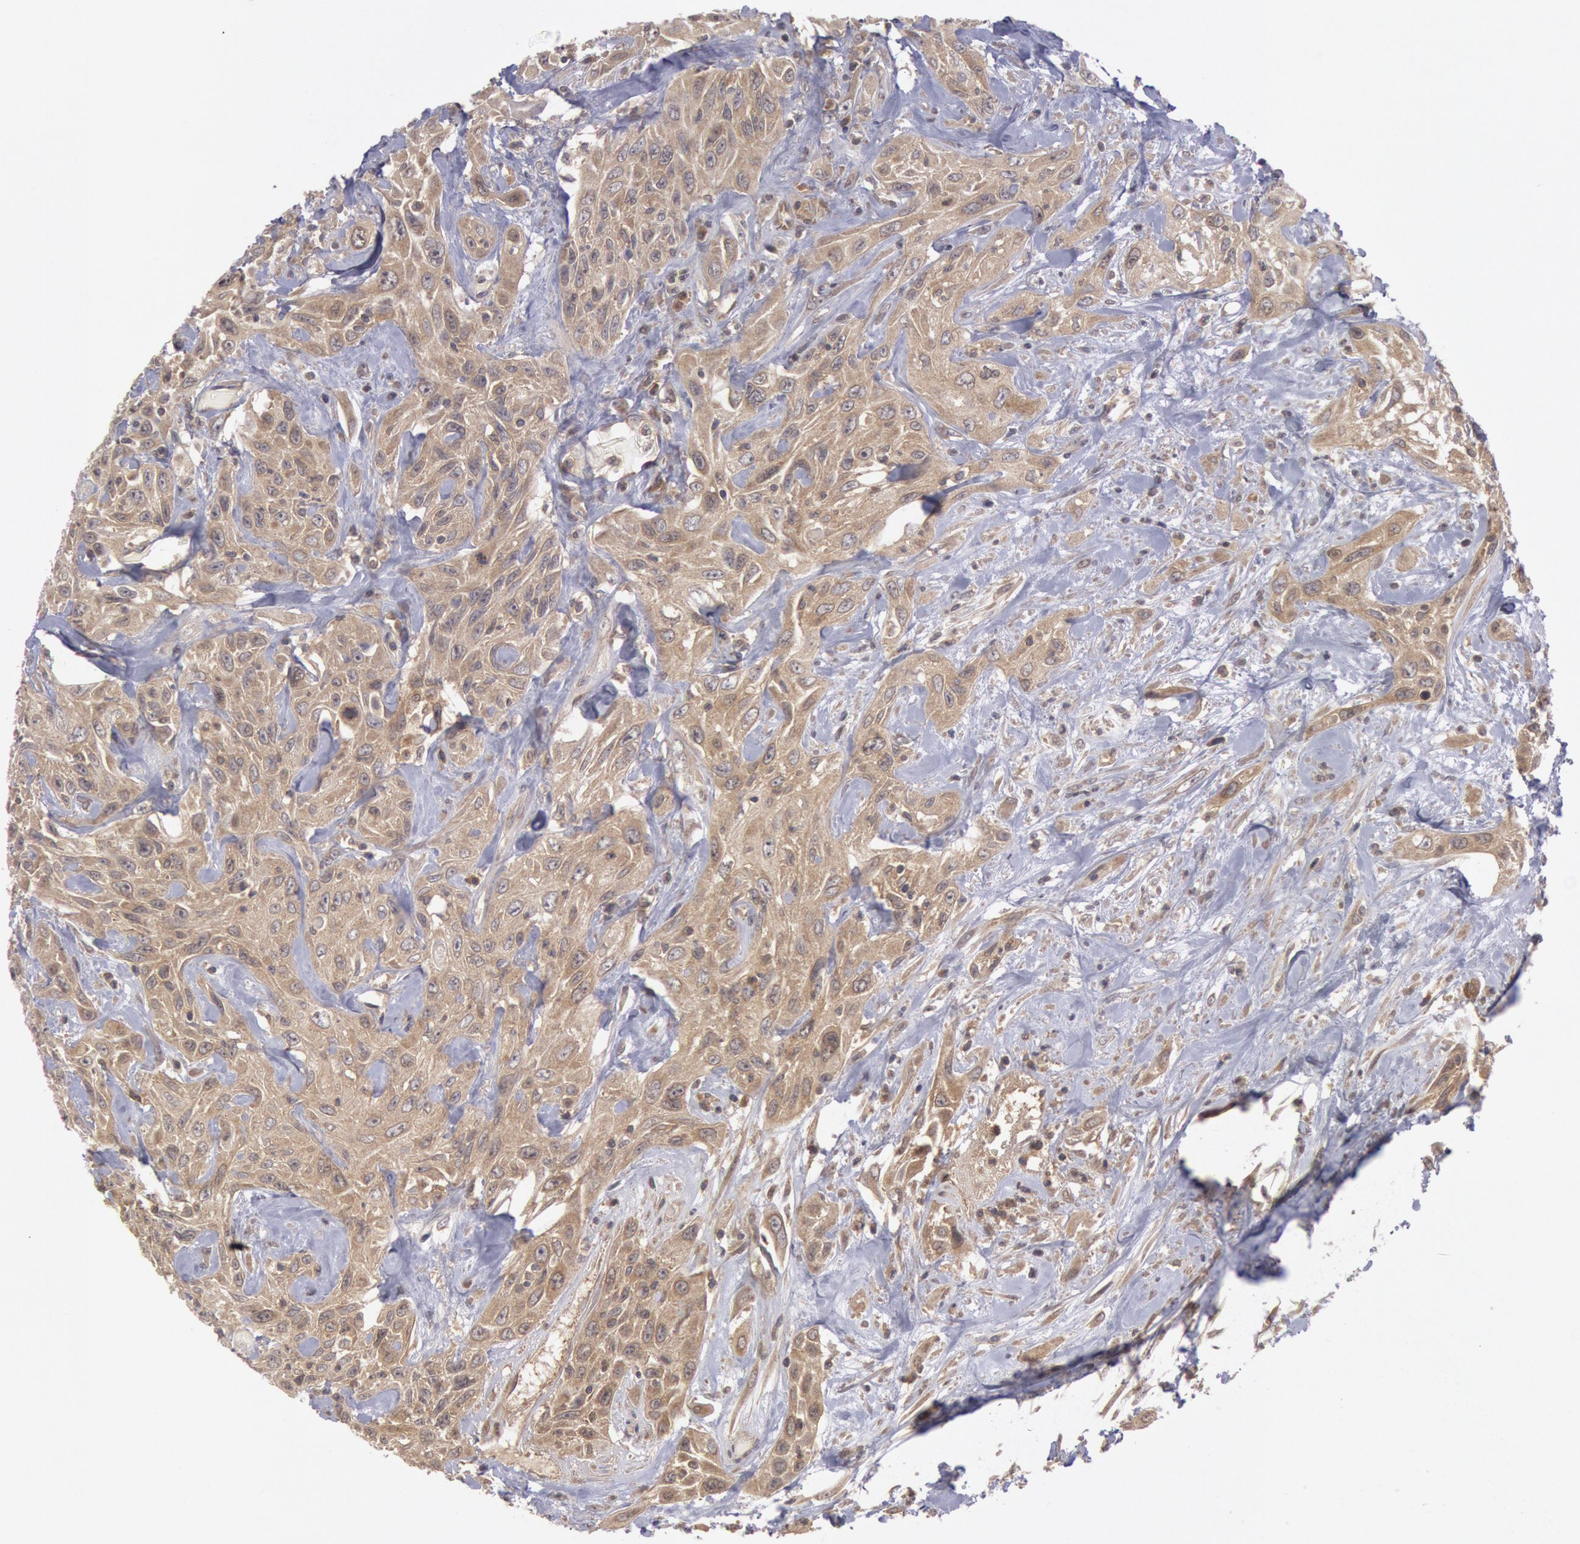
{"staining": {"intensity": "moderate", "quantity": ">75%", "location": "cytoplasmic/membranous"}, "tissue": "urothelial cancer", "cell_type": "Tumor cells", "image_type": "cancer", "snomed": [{"axis": "morphology", "description": "Urothelial carcinoma, High grade"}, {"axis": "topography", "description": "Urinary bladder"}], "caption": "A photomicrograph of human high-grade urothelial carcinoma stained for a protein demonstrates moderate cytoplasmic/membranous brown staining in tumor cells. (Stains: DAB (3,3'-diaminobenzidine) in brown, nuclei in blue, Microscopy: brightfield microscopy at high magnification).", "gene": "BRAF", "patient": {"sex": "female", "age": 84}}